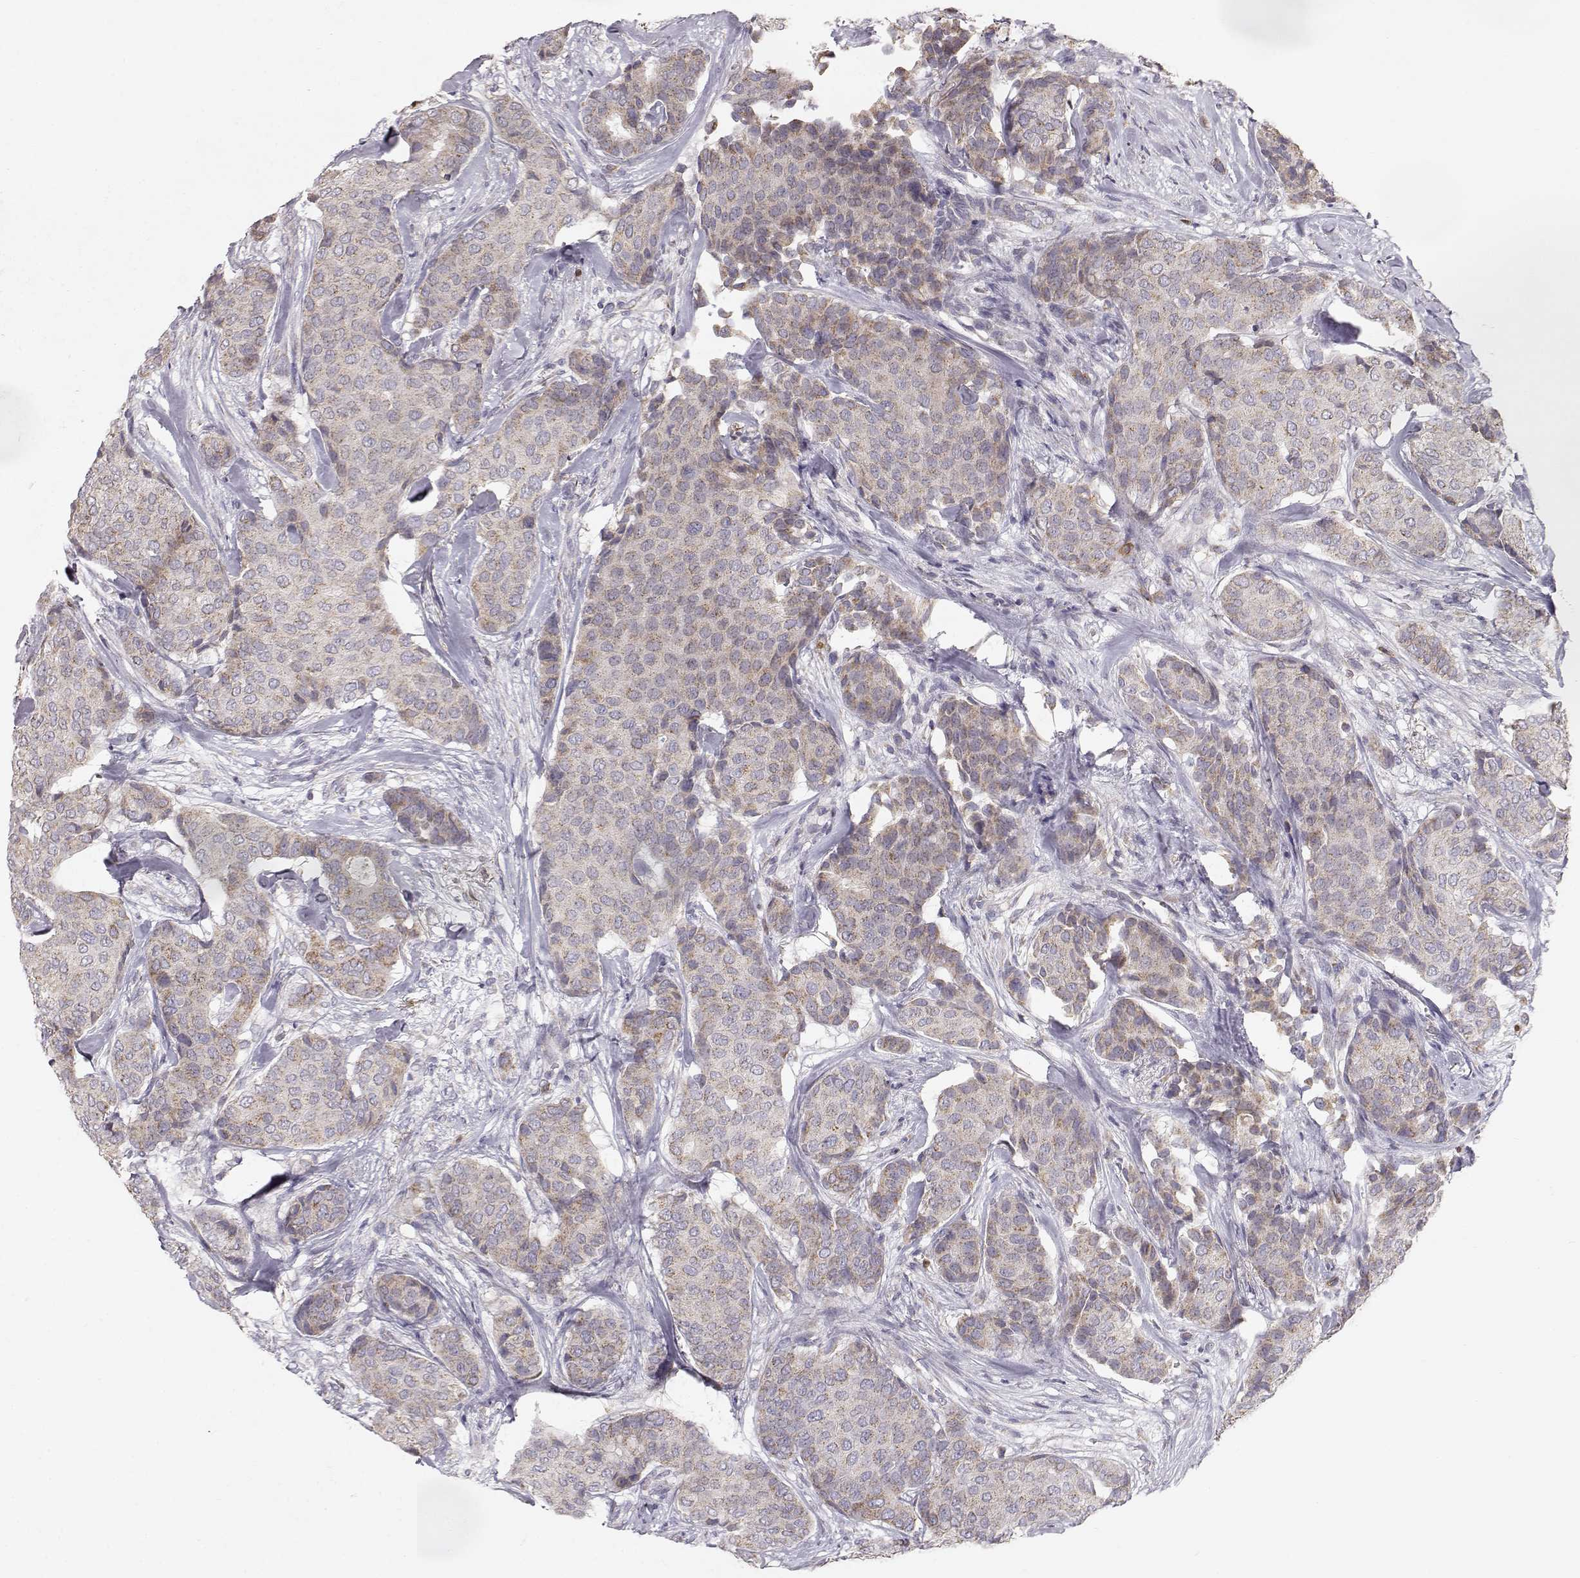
{"staining": {"intensity": "moderate", "quantity": "<25%", "location": "cytoplasmic/membranous"}, "tissue": "breast cancer", "cell_type": "Tumor cells", "image_type": "cancer", "snomed": [{"axis": "morphology", "description": "Duct carcinoma"}, {"axis": "topography", "description": "Breast"}], "caption": "A low amount of moderate cytoplasmic/membranous positivity is identified in about <25% of tumor cells in breast infiltrating ductal carcinoma tissue. (IHC, brightfield microscopy, high magnification).", "gene": "GRAP2", "patient": {"sex": "female", "age": 75}}